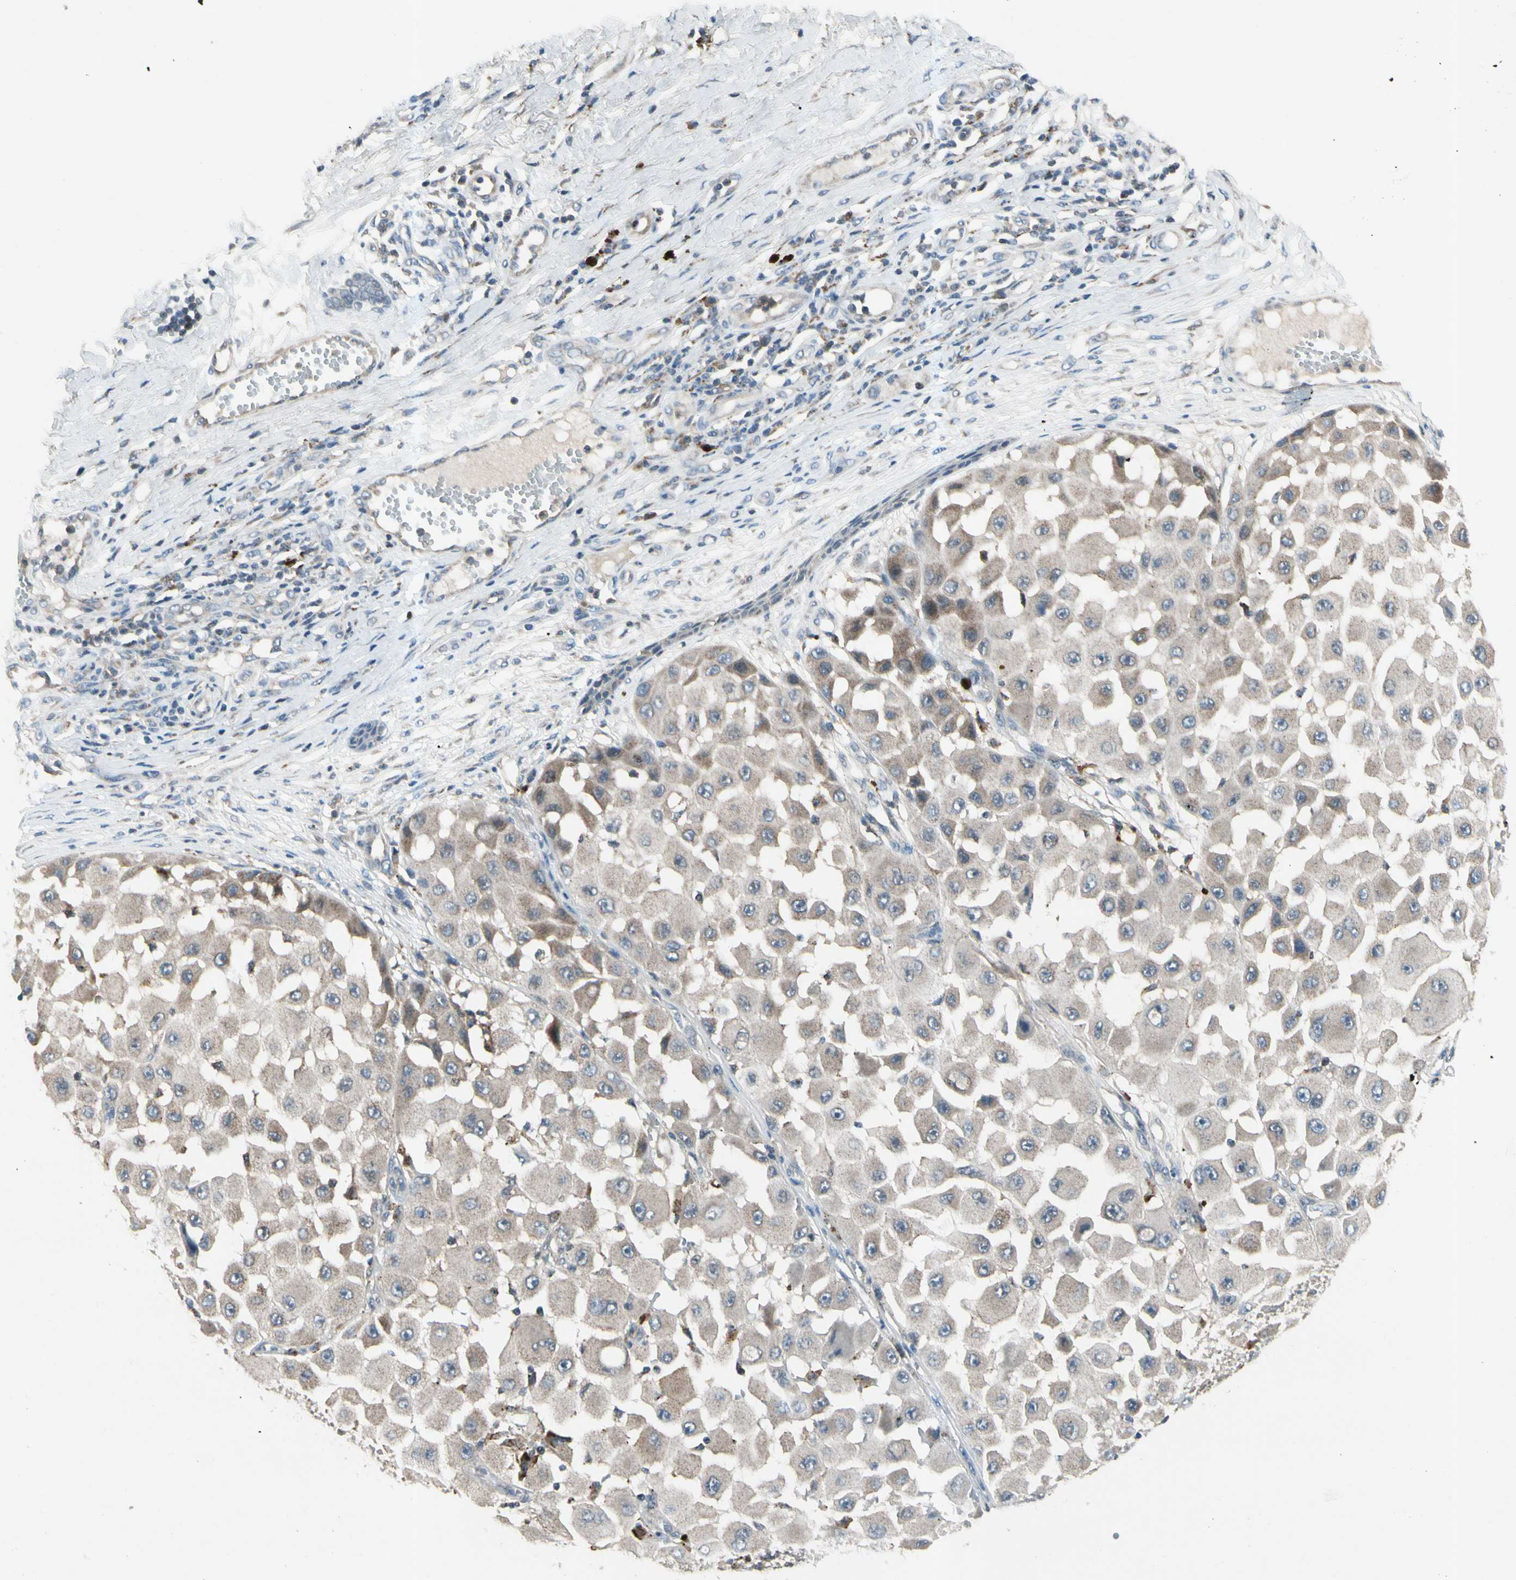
{"staining": {"intensity": "moderate", "quantity": "<25%", "location": "cytoplasmic/membranous"}, "tissue": "melanoma", "cell_type": "Tumor cells", "image_type": "cancer", "snomed": [{"axis": "morphology", "description": "Malignant melanoma, NOS"}, {"axis": "topography", "description": "Skin"}], "caption": "Protein expression analysis of human melanoma reveals moderate cytoplasmic/membranous staining in about <25% of tumor cells.", "gene": "NMI", "patient": {"sex": "female", "age": 81}}